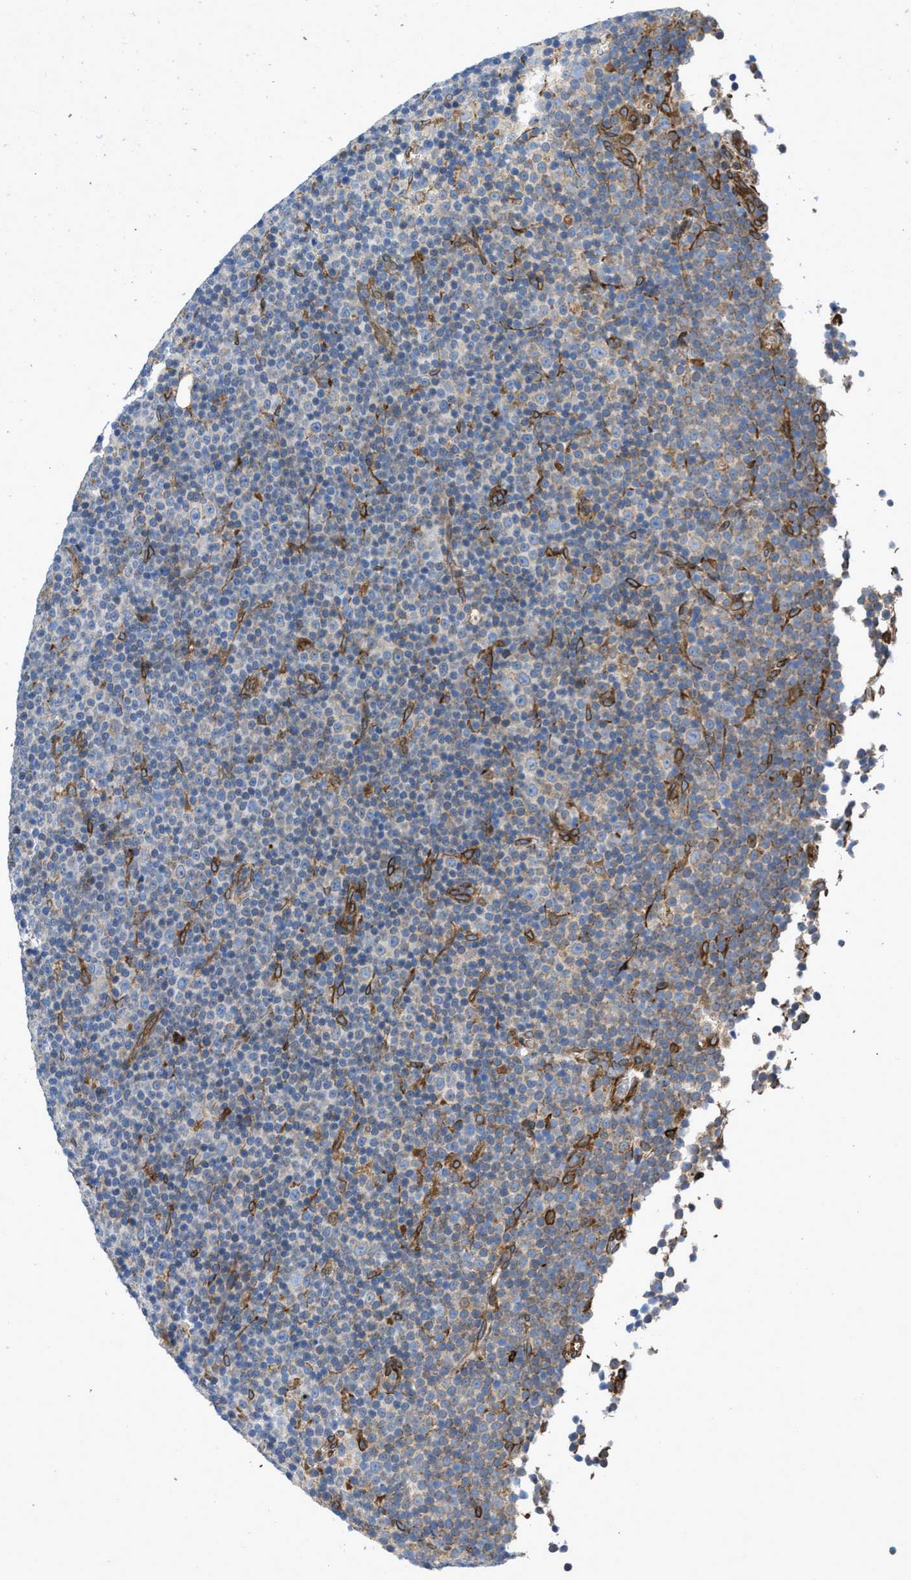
{"staining": {"intensity": "weak", "quantity": "<25%", "location": "cytoplasmic/membranous"}, "tissue": "lymphoma", "cell_type": "Tumor cells", "image_type": "cancer", "snomed": [{"axis": "morphology", "description": "Malignant lymphoma, non-Hodgkin's type, Low grade"}, {"axis": "topography", "description": "Lymph node"}], "caption": "Low-grade malignant lymphoma, non-Hodgkin's type stained for a protein using immunohistochemistry (IHC) exhibits no staining tumor cells.", "gene": "ERLIN2", "patient": {"sex": "female", "age": 67}}